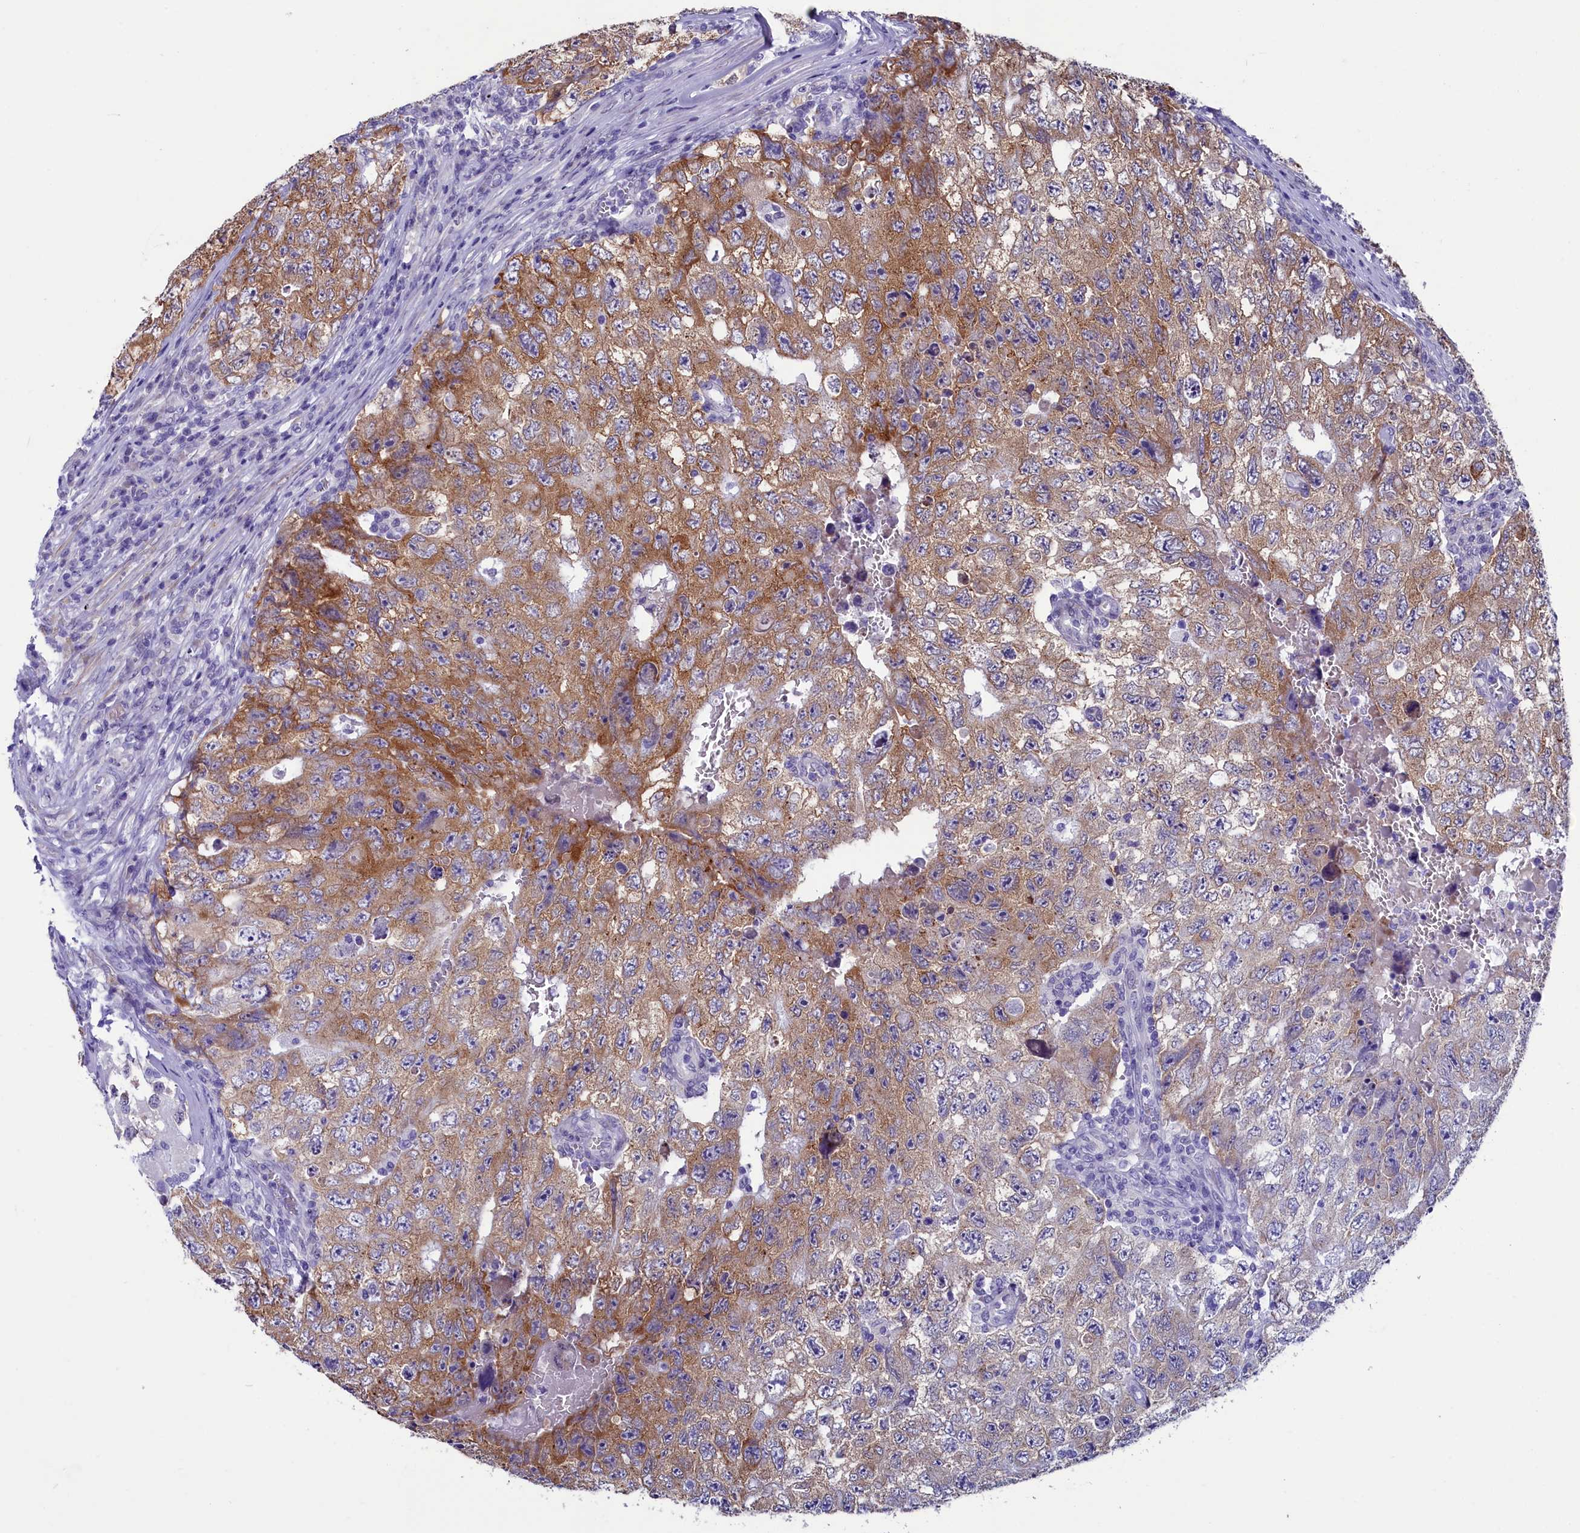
{"staining": {"intensity": "moderate", "quantity": "25%-75%", "location": "cytoplasmic/membranous"}, "tissue": "testis cancer", "cell_type": "Tumor cells", "image_type": "cancer", "snomed": [{"axis": "morphology", "description": "Carcinoma, Embryonal, NOS"}, {"axis": "topography", "description": "Testis"}], "caption": "Immunohistochemistry (IHC) of testis cancer (embryonal carcinoma) demonstrates medium levels of moderate cytoplasmic/membranous positivity in about 25%-75% of tumor cells.", "gene": "SCD5", "patient": {"sex": "male", "age": 17}}